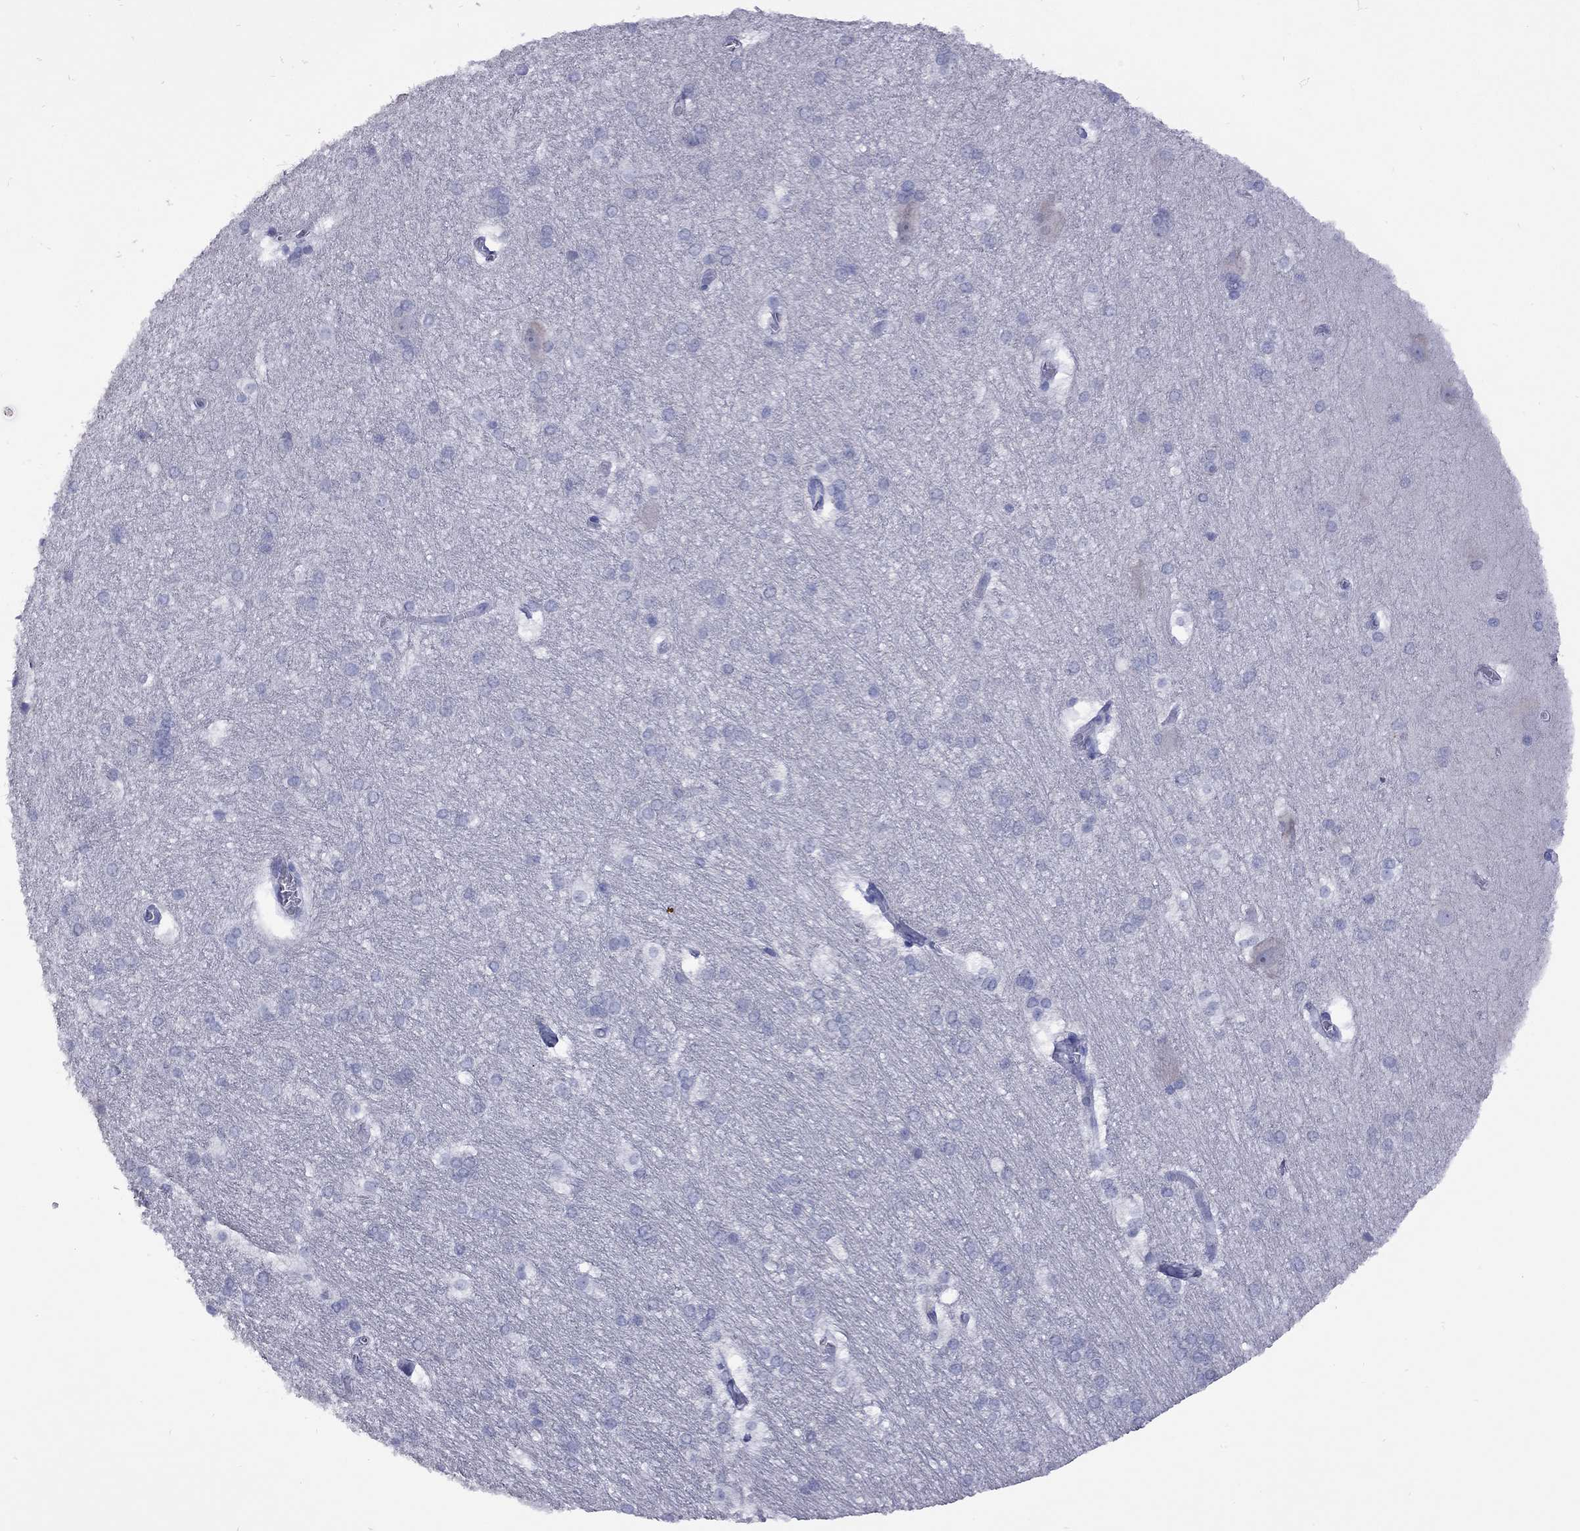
{"staining": {"intensity": "negative", "quantity": "none", "location": "none"}, "tissue": "hippocampus", "cell_type": "Glial cells", "image_type": "normal", "snomed": [{"axis": "morphology", "description": "Normal tissue, NOS"}, {"axis": "topography", "description": "Cerebral cortex"}, {"axis": "topography", "description": "Hippocampus"}], "caption": "DAB immunohistochemical staining of benign human hippocampus demonstrates no significant positivity in glial cells.", "gene": "EPPIN", "patient": {"sex": "female", "age": 19}}